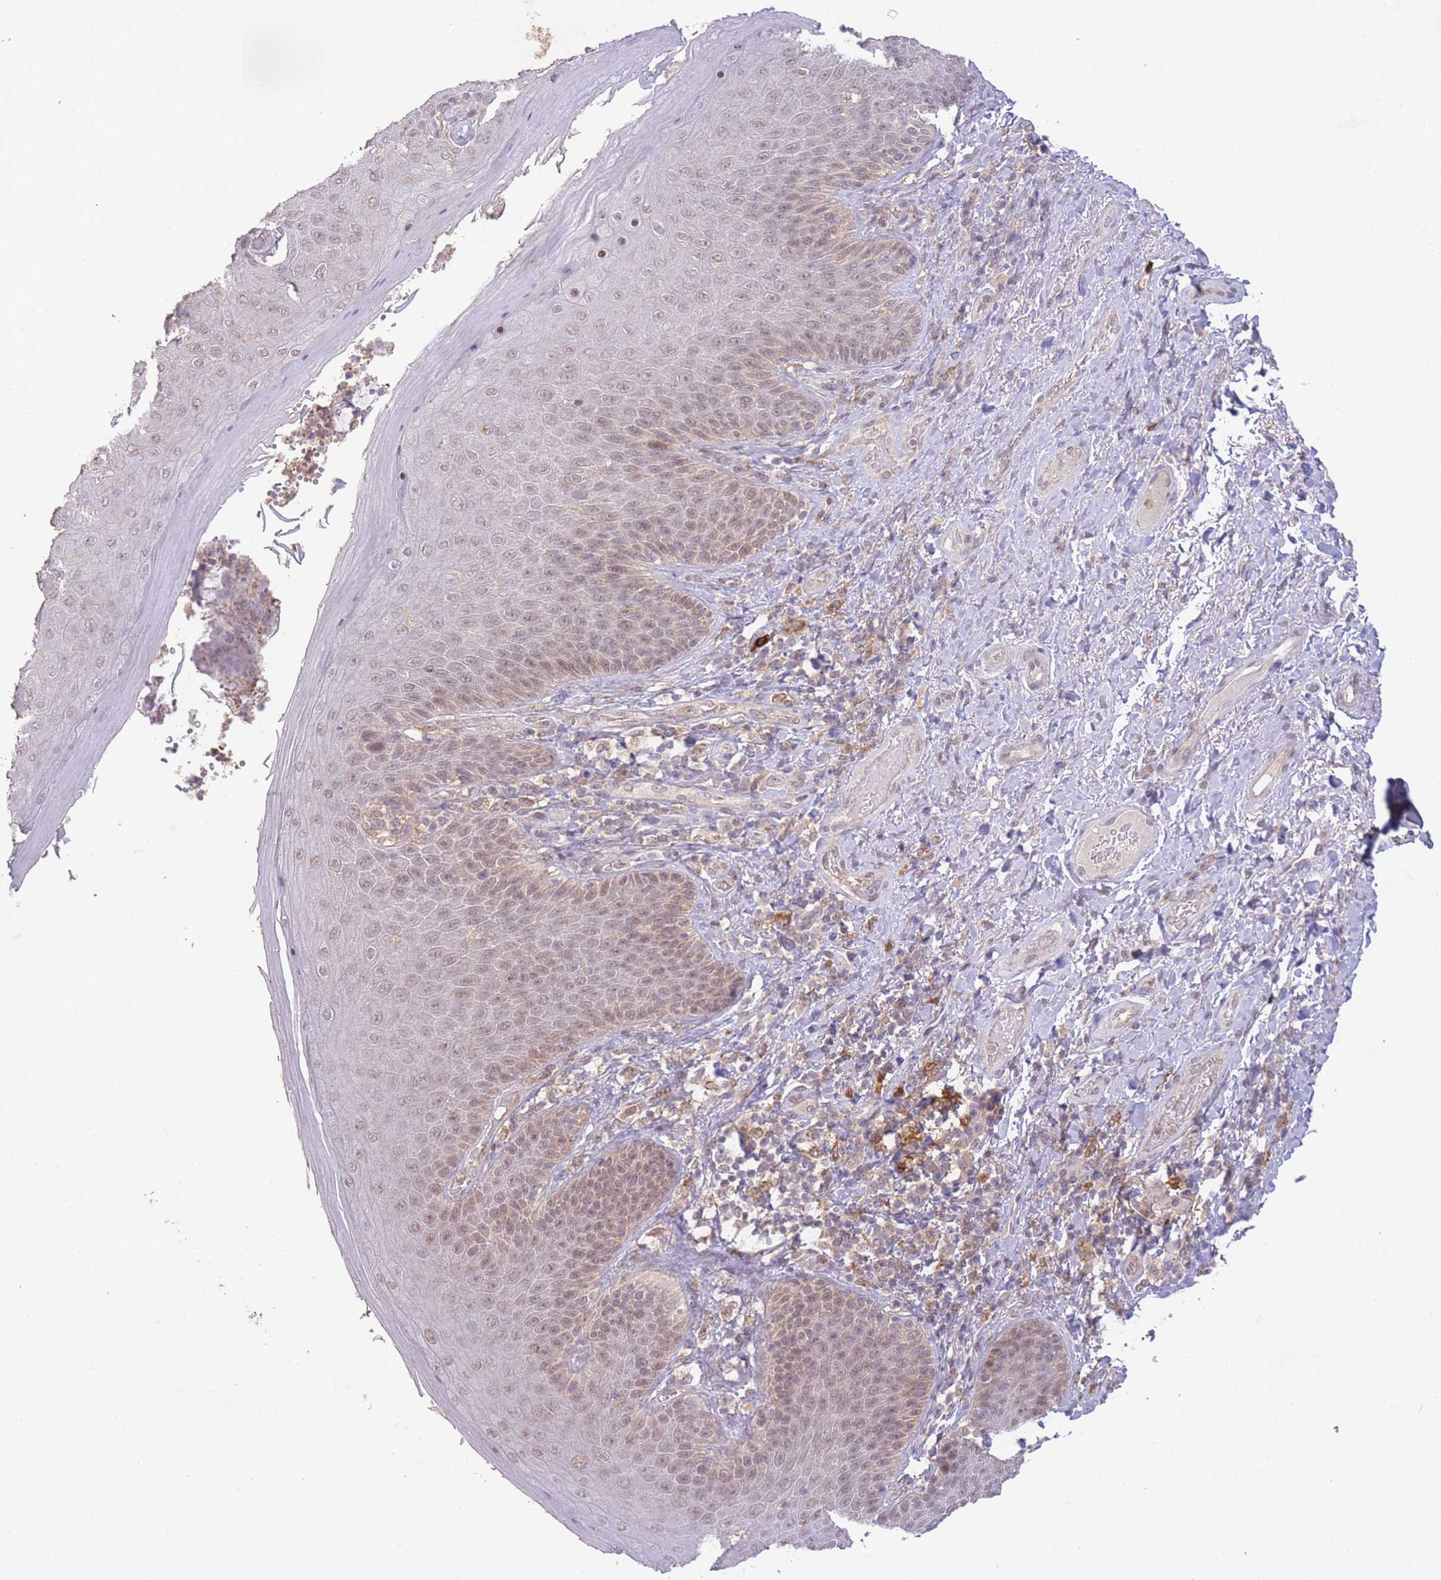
{"staining": {"intensity": "weak", "quantity": "25%-75%", "location": "cytoplasmic/membranous,nuclear"}, "tissue": "skin", "cell_type": "Epidermal cells", "image_type": "normal", "snomed": [{"axis": "morphology", "description": "Normal tissue, NOS"}, {"axis": "topography", "description": "Anal"}], "caption": "Normal skin was stained to show a protein in brown. There is low levels of weak cytoplasmic/membranous,nuclear positivity in about 25%-75% of epidermal cells.", "gene": "RNF144B", "patient": {"sex": "female", "age": 89}}